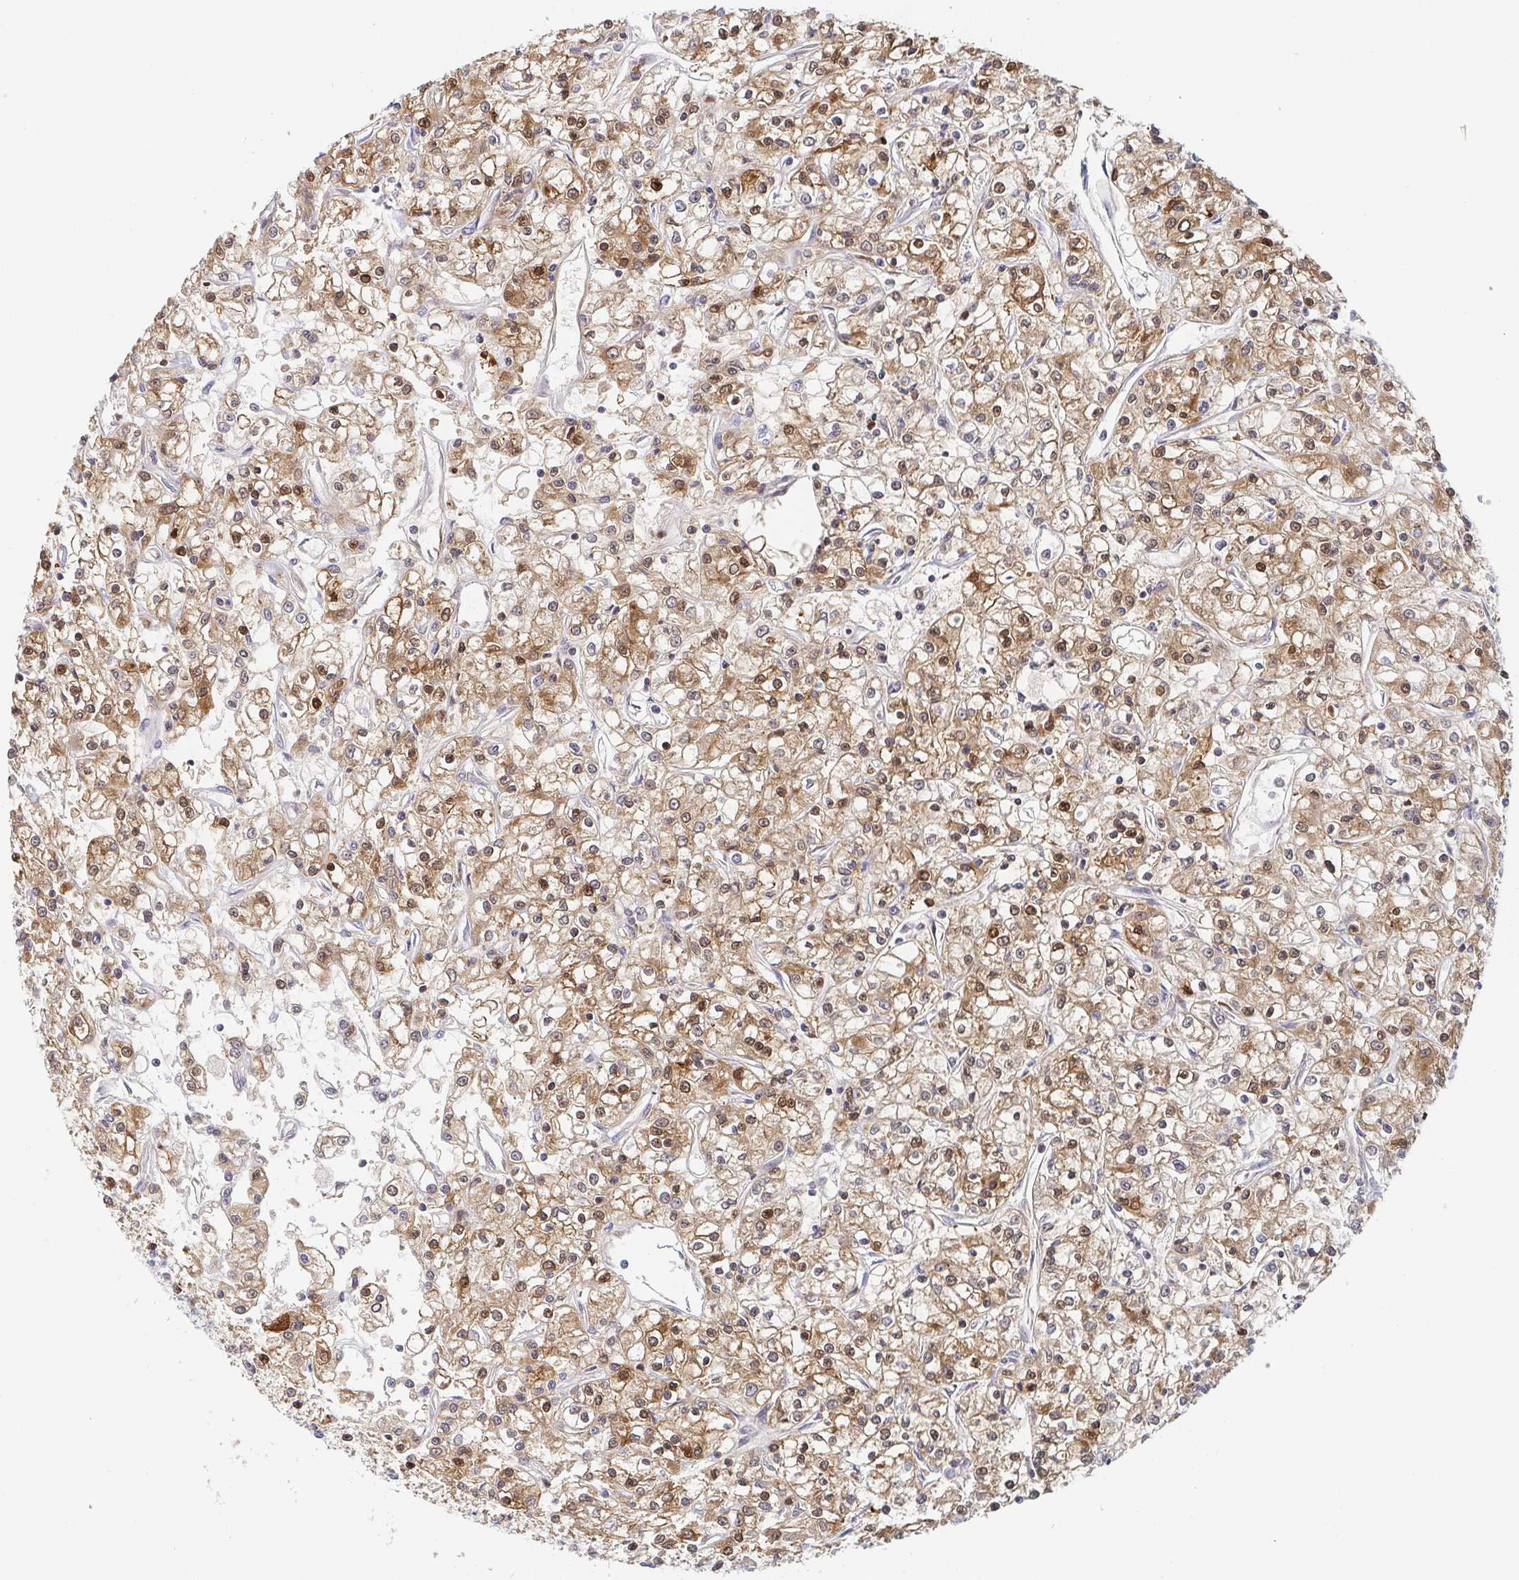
{"staining": {"intensity": "moderate", "quantity": ">75%", "location": "cytoplasmic/membranous,nuclear"}, "tissue": "renal cancer", "cell_type": "Tumor cells", "image_type": "cancer", "snomed": [{"axis": "morphology", "description": "Adenocarcinoma, NOS"}, {"axis": "topography", "description": "Kidney"}], "caption": "Immunohistochemistry staining of renal cancer (adenocarcinoma), which shows medium levels of moderate cytoplasmic/membranous and nuclear positivity in about >75% of tumor cells indicating moderate cytoplasmic/membranous and nuclear protein positivity. The staining was performed using DAB (brown) for protein detection and nuclei were counterstained in hematoxylin (blue).", "gene": "TUFT1", "patient": {"sex": "female", "age": 59}}